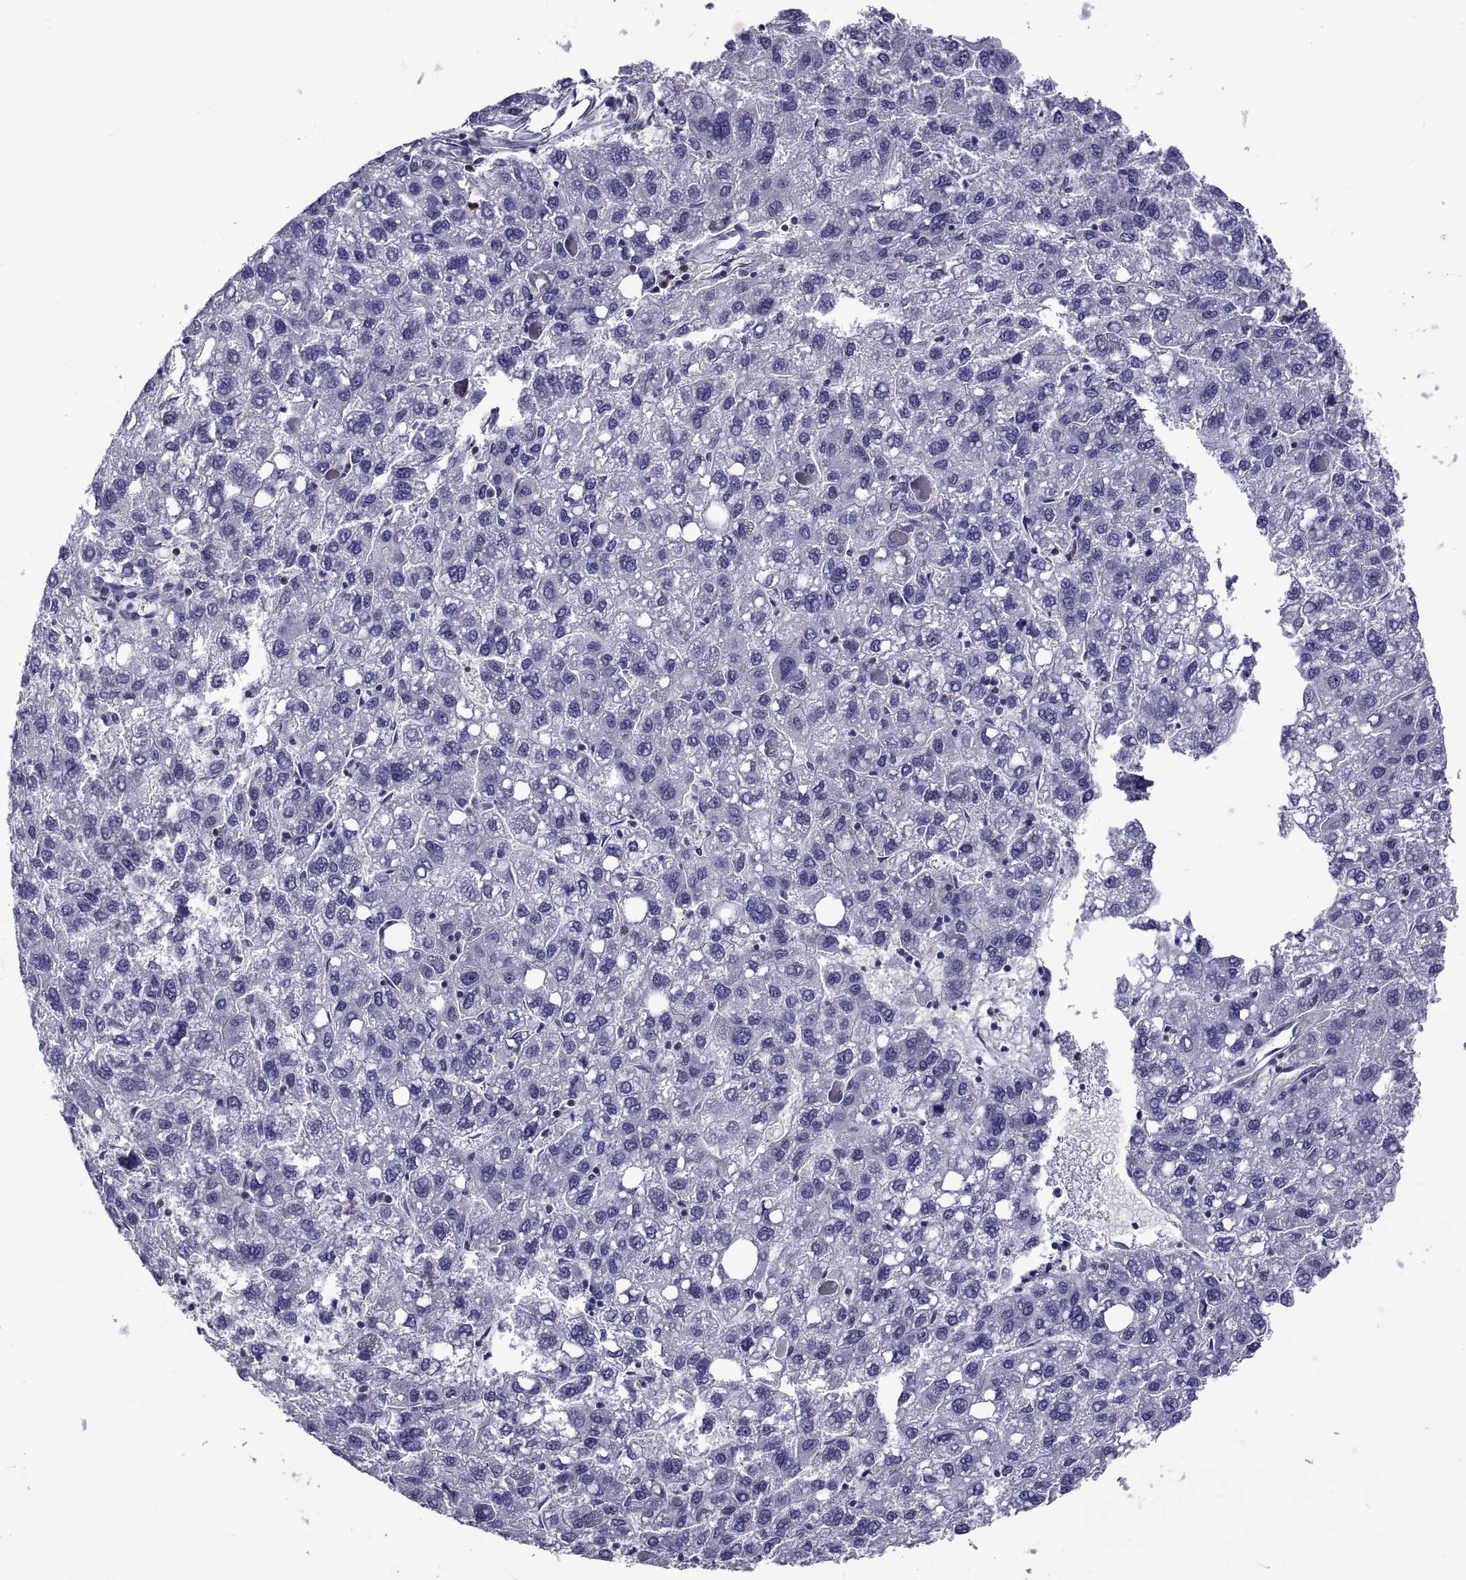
{"staining": {"intensity": "negative", "quantity": "none", "location": "none"}, "tissue": "liver cancer", "cell_type": "Tumor cells", "image_type": "cancer", "snomed": [{"axis": "morphology", "description": "Carcinoma, Hepatocellular, NOS"}, {"axis": "topography", "description": "Liver"}], "caption": "A micrograph of human hepatocellular carcinoma (liver) is negative for staining in tumor cells. (DAB (3,3'-diaminobenzidine) immunohistochemistry with hematoxylin counter stain).", "gene": "LCN9", "patient": {"sex": "female", "age": 82}}